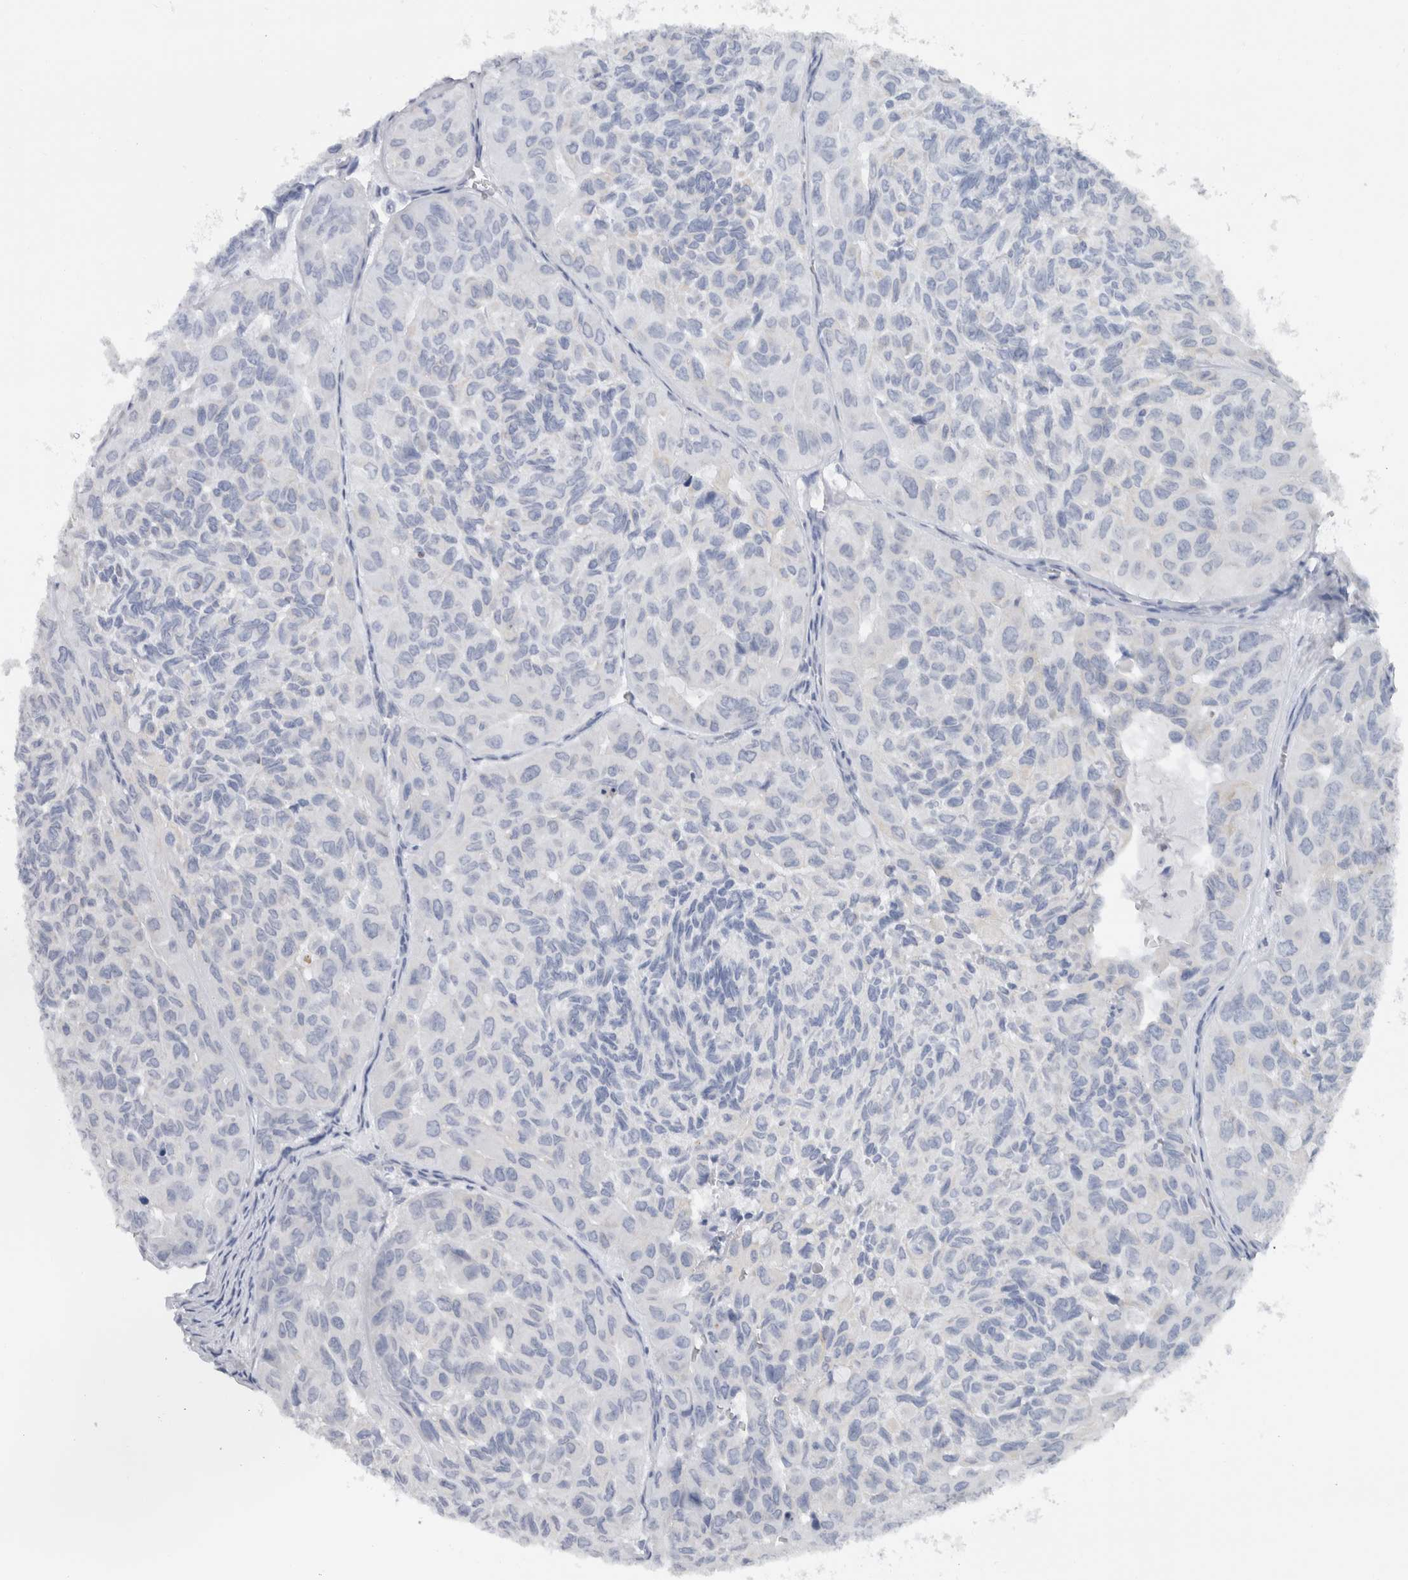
{"staining": {"intensity": "negative", "quantity": "none", "location": "none"}, "tissue": "head and neck cancer", "cell_type": "Tumor cells", "image_type": "cancer", "snomed": [{"axis": "morphology", "description": "Adenocarcinoma, NOS"}, {"axis": "topography", "description": "Salivary gland, NOS"}, {"axis": "topography", "description": "Head-Neck"}], "caption": "An IHC micrograph of head and neck cancer (adenocarcinoma) is shown. There is no staining in tumor cells of head and neck cancer (adenocarcinoma).", "gene": "NEFM", "patient": {"sex": "female", "age": 76}}